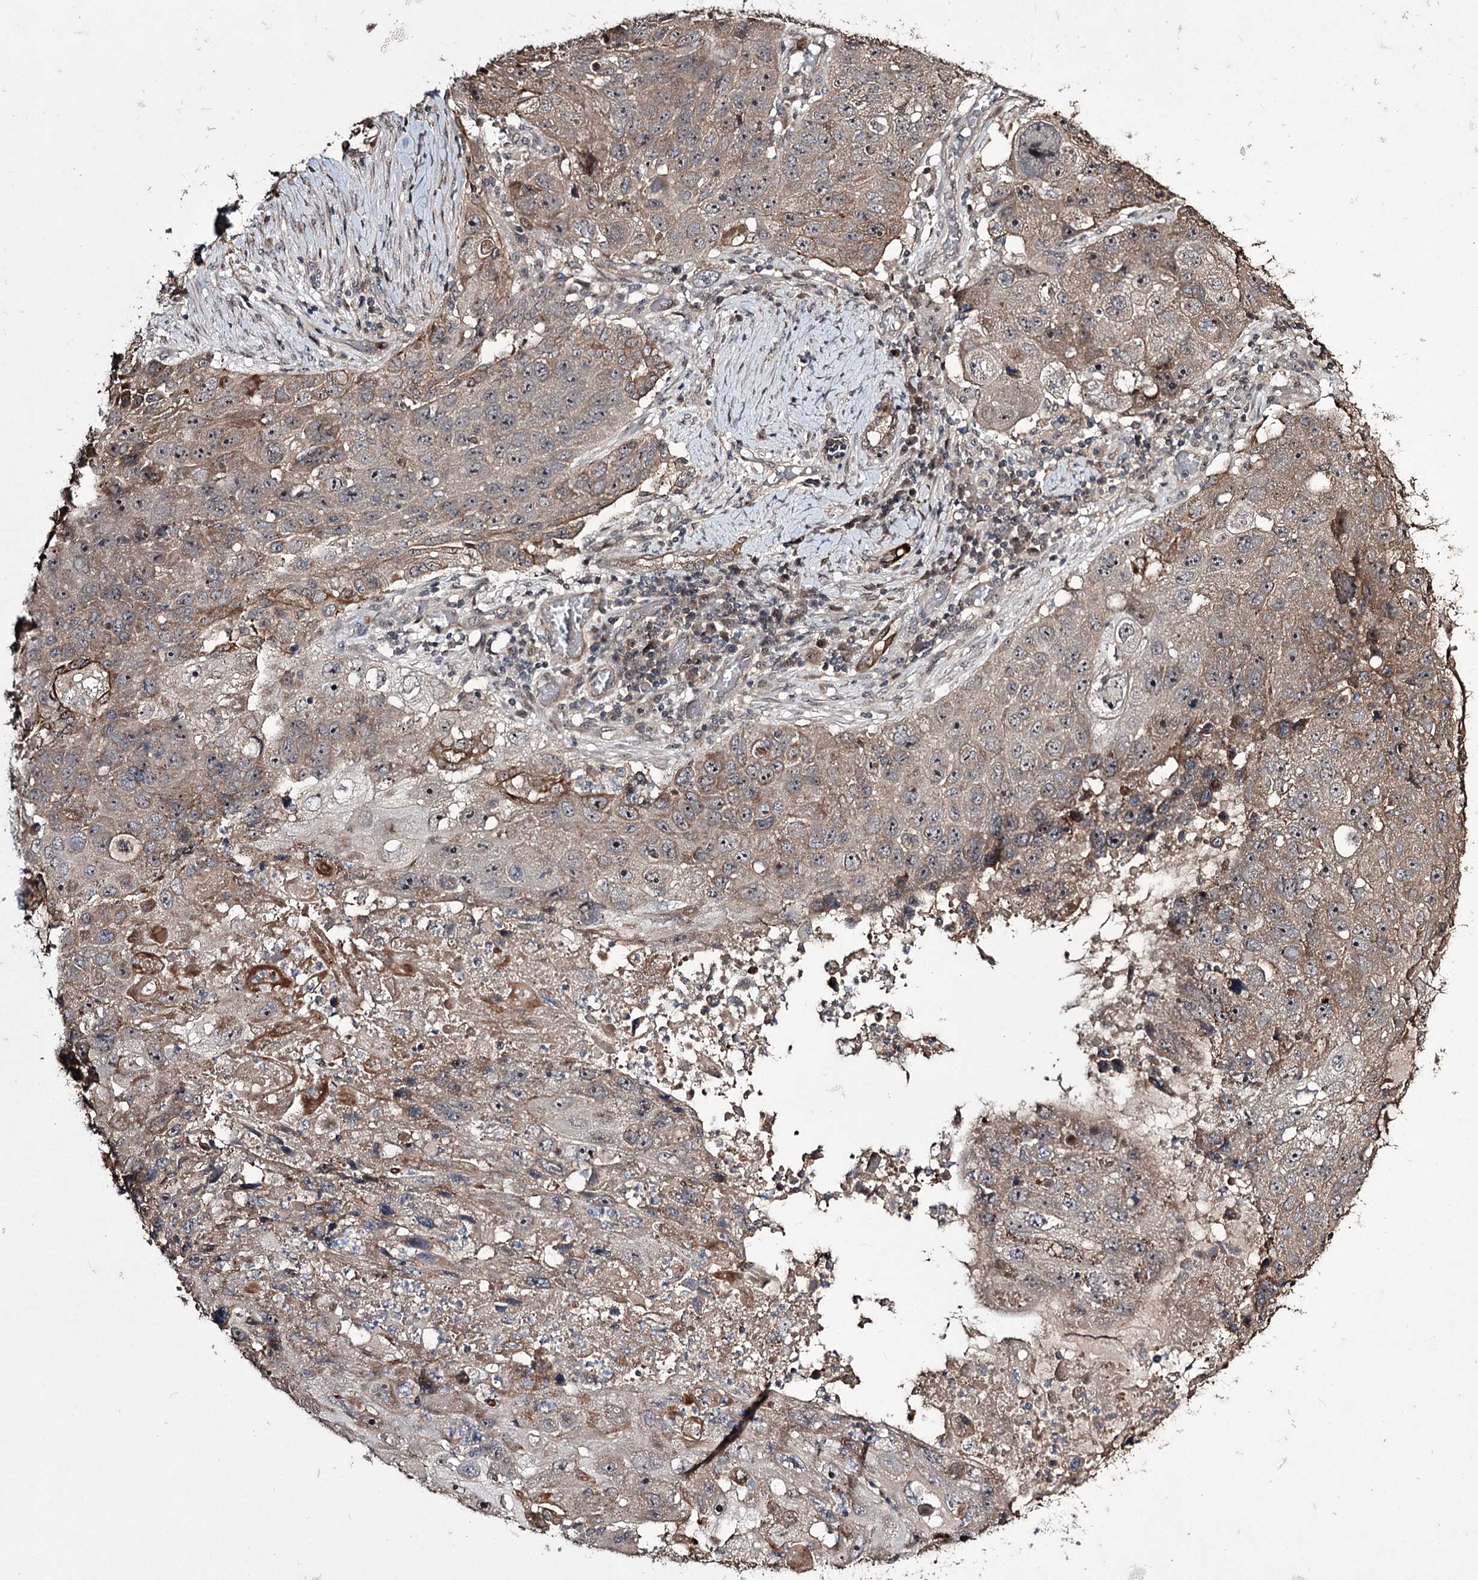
{"staining": {"intensity": "weak", "quantity": ">75%", "location": "cytoplasmic/membranous"}, "tissue": "lung cancer", "cell_type": "Tumor cells", "image_type": "cancer", "snomed": [{"axis": "morphology", "description": "Squamous cell carcinoma, NOS"}, {"axis": "topography", "description": "Lung"}], "caption": "IHC image of neoplastic tissue: lung squamous cell carcinoma stained using IHC demonstrates low levels of weak protein expression localized specifically in the cytoplasmic/membranous of tumor cells, appearing as a cytoplasmic/membranous brown color.", "gene": "CPNE8", "patient": {"sex": "male", "age": 61}}